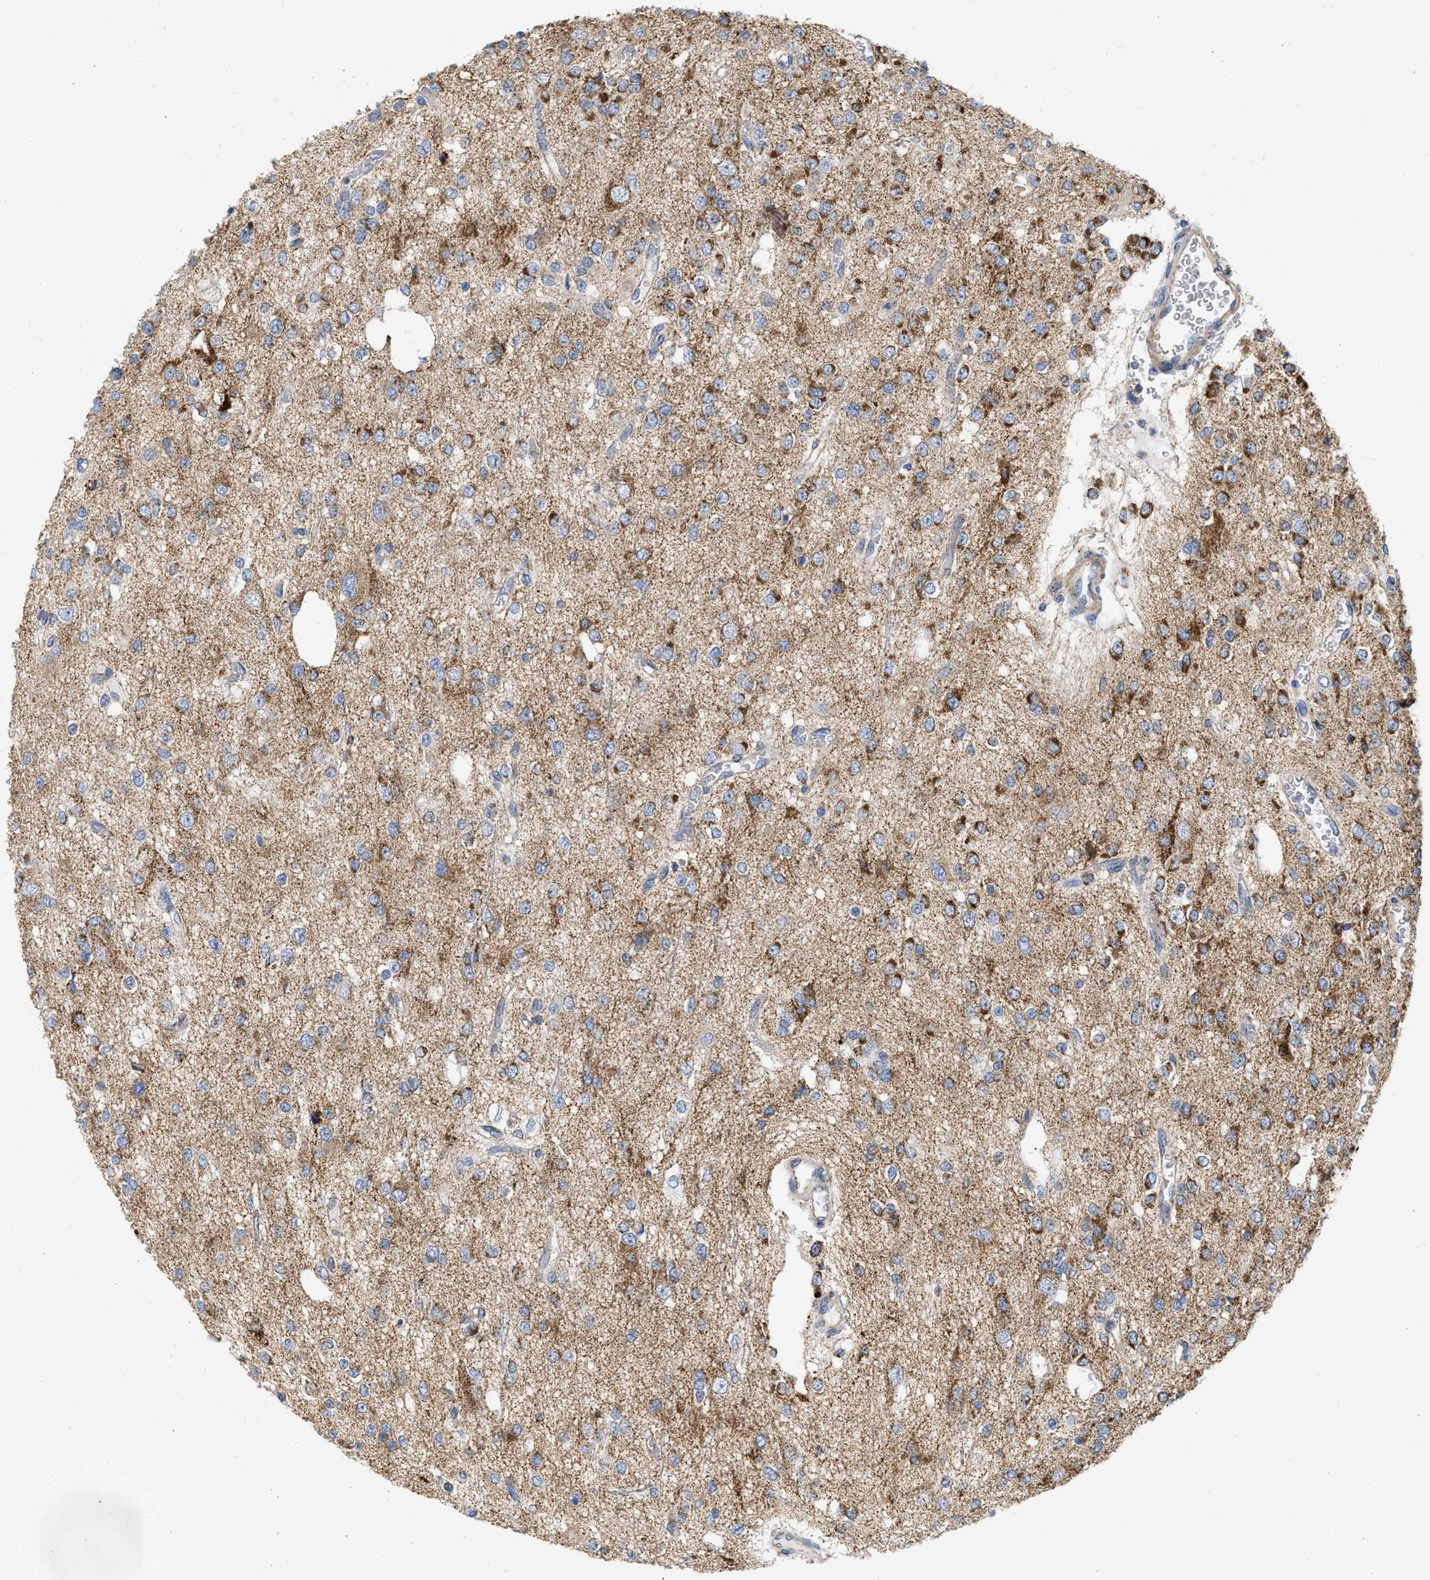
{"staining": {"intensity": "strong", "quantity": "25%-75%", "location": "cytoplasmic/membranous"}, "tissue": "glioma", "cell_type": "Tumor cells", "image_type": "cancer", "snomed": [{"axis": "morphology", "description": "Glioma, malignant, Low grade"}, {"axis": "topography", "description": "Brain"}], "caption": "Glioma tissue exhibits strong cytoplasmic/membranous staining in approximately 25%-75% of tumor cells, visualized by immunohistochemistry.", "gene": "GRB10", "patient": {"sex": "male", "age": 38}}